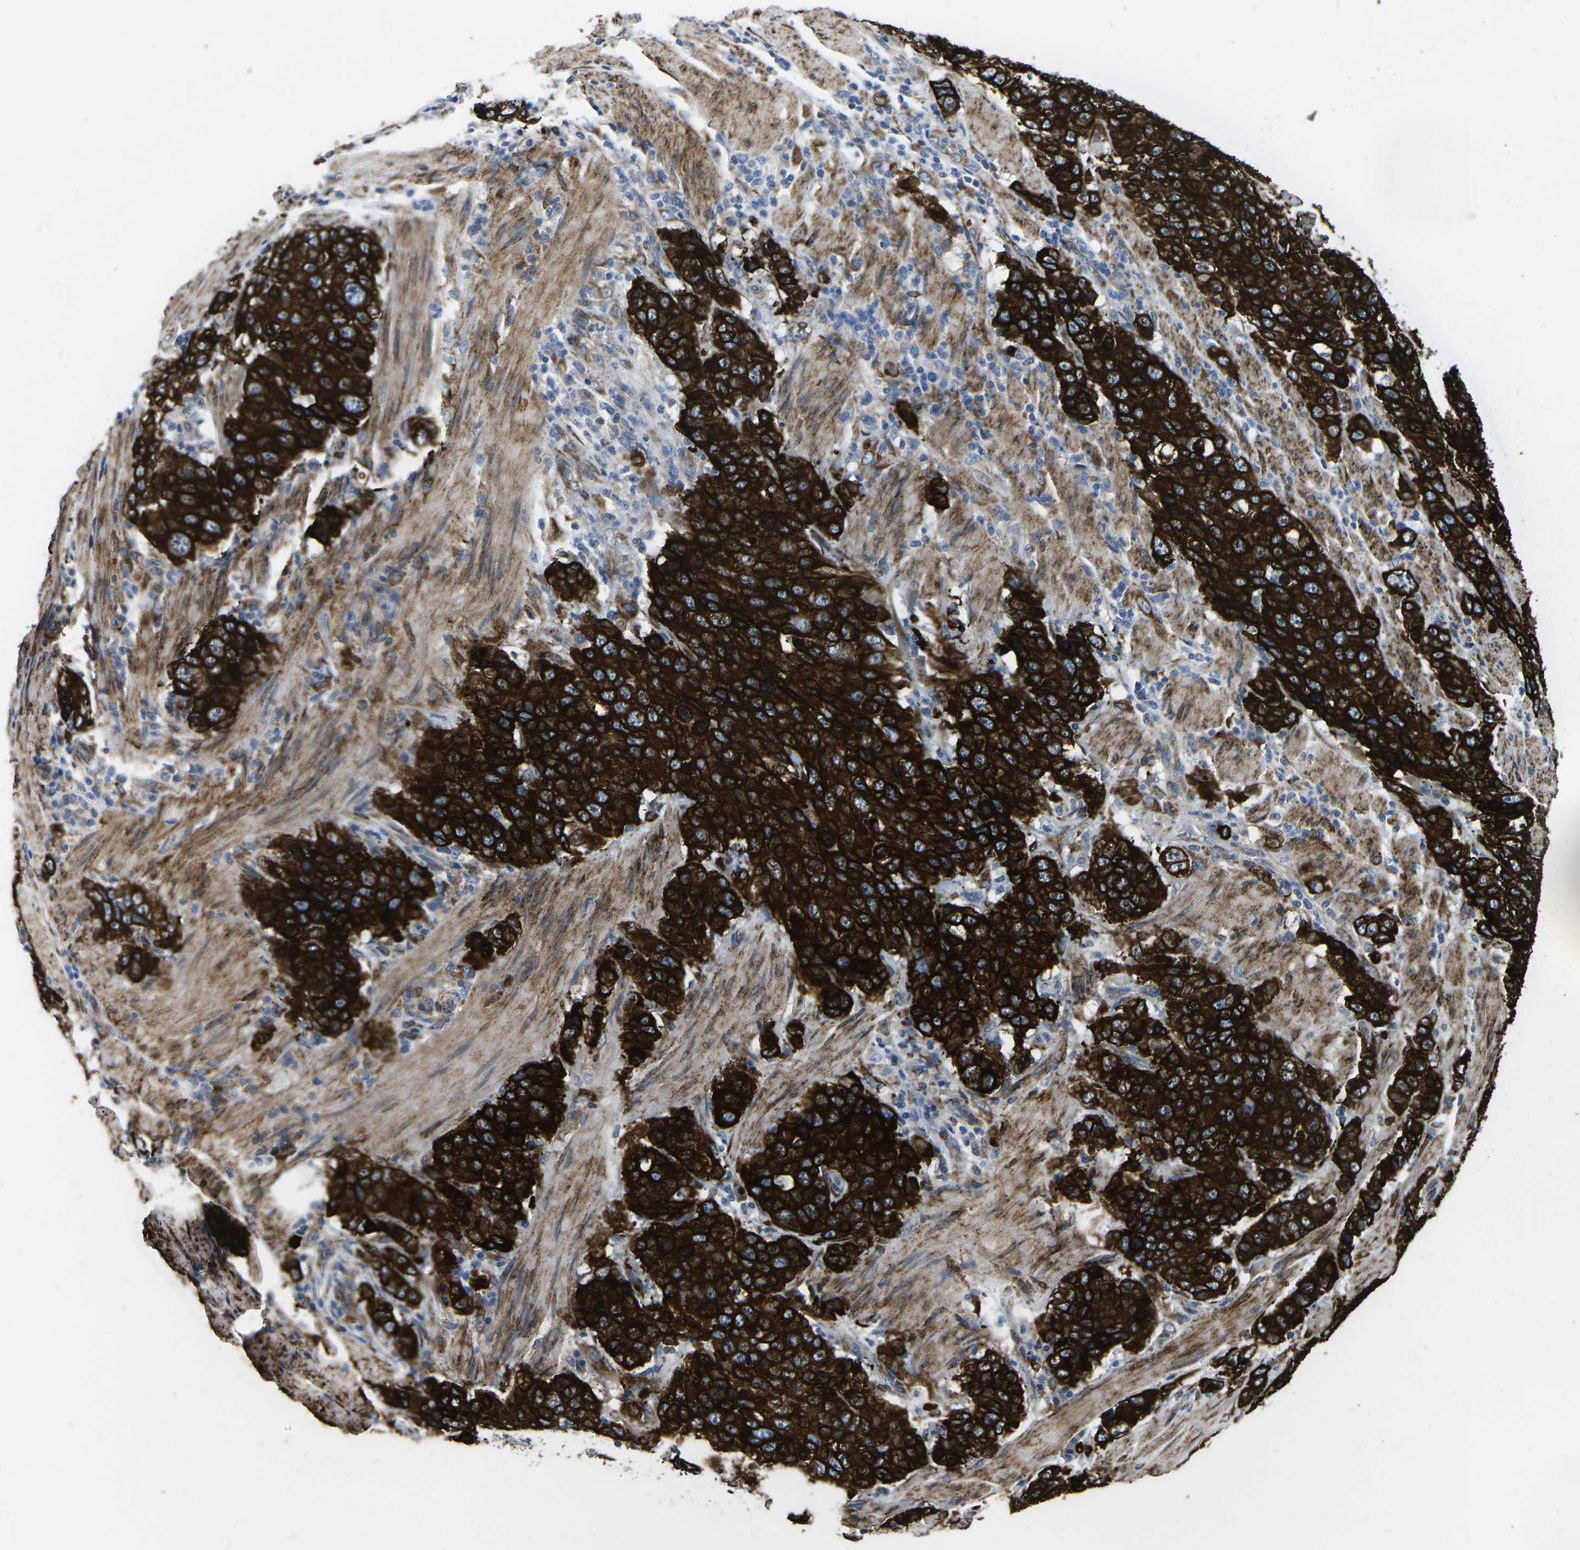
{"staining": {"intensity": "strong", "quantity": ">75%", "location": "cytoplasmic/membranous"}, "tissue": "stomach cancer", "cell_type": "Tumor cells", "image_type": "cancer", "snomed": [{"axis": "morphology", "description": "Adenocarcinoma, NOS"}, {"axis": "topography", "description": "Stomach"}], "caption": "Immunohistochemical staining of human stomach adenocarcinoma reveals strong cytoplasmic/membranous protein staining in approximately >75% of tumor cells.", "gene": "PDZD8", "patient": {"sex": "male", "age": 48}}